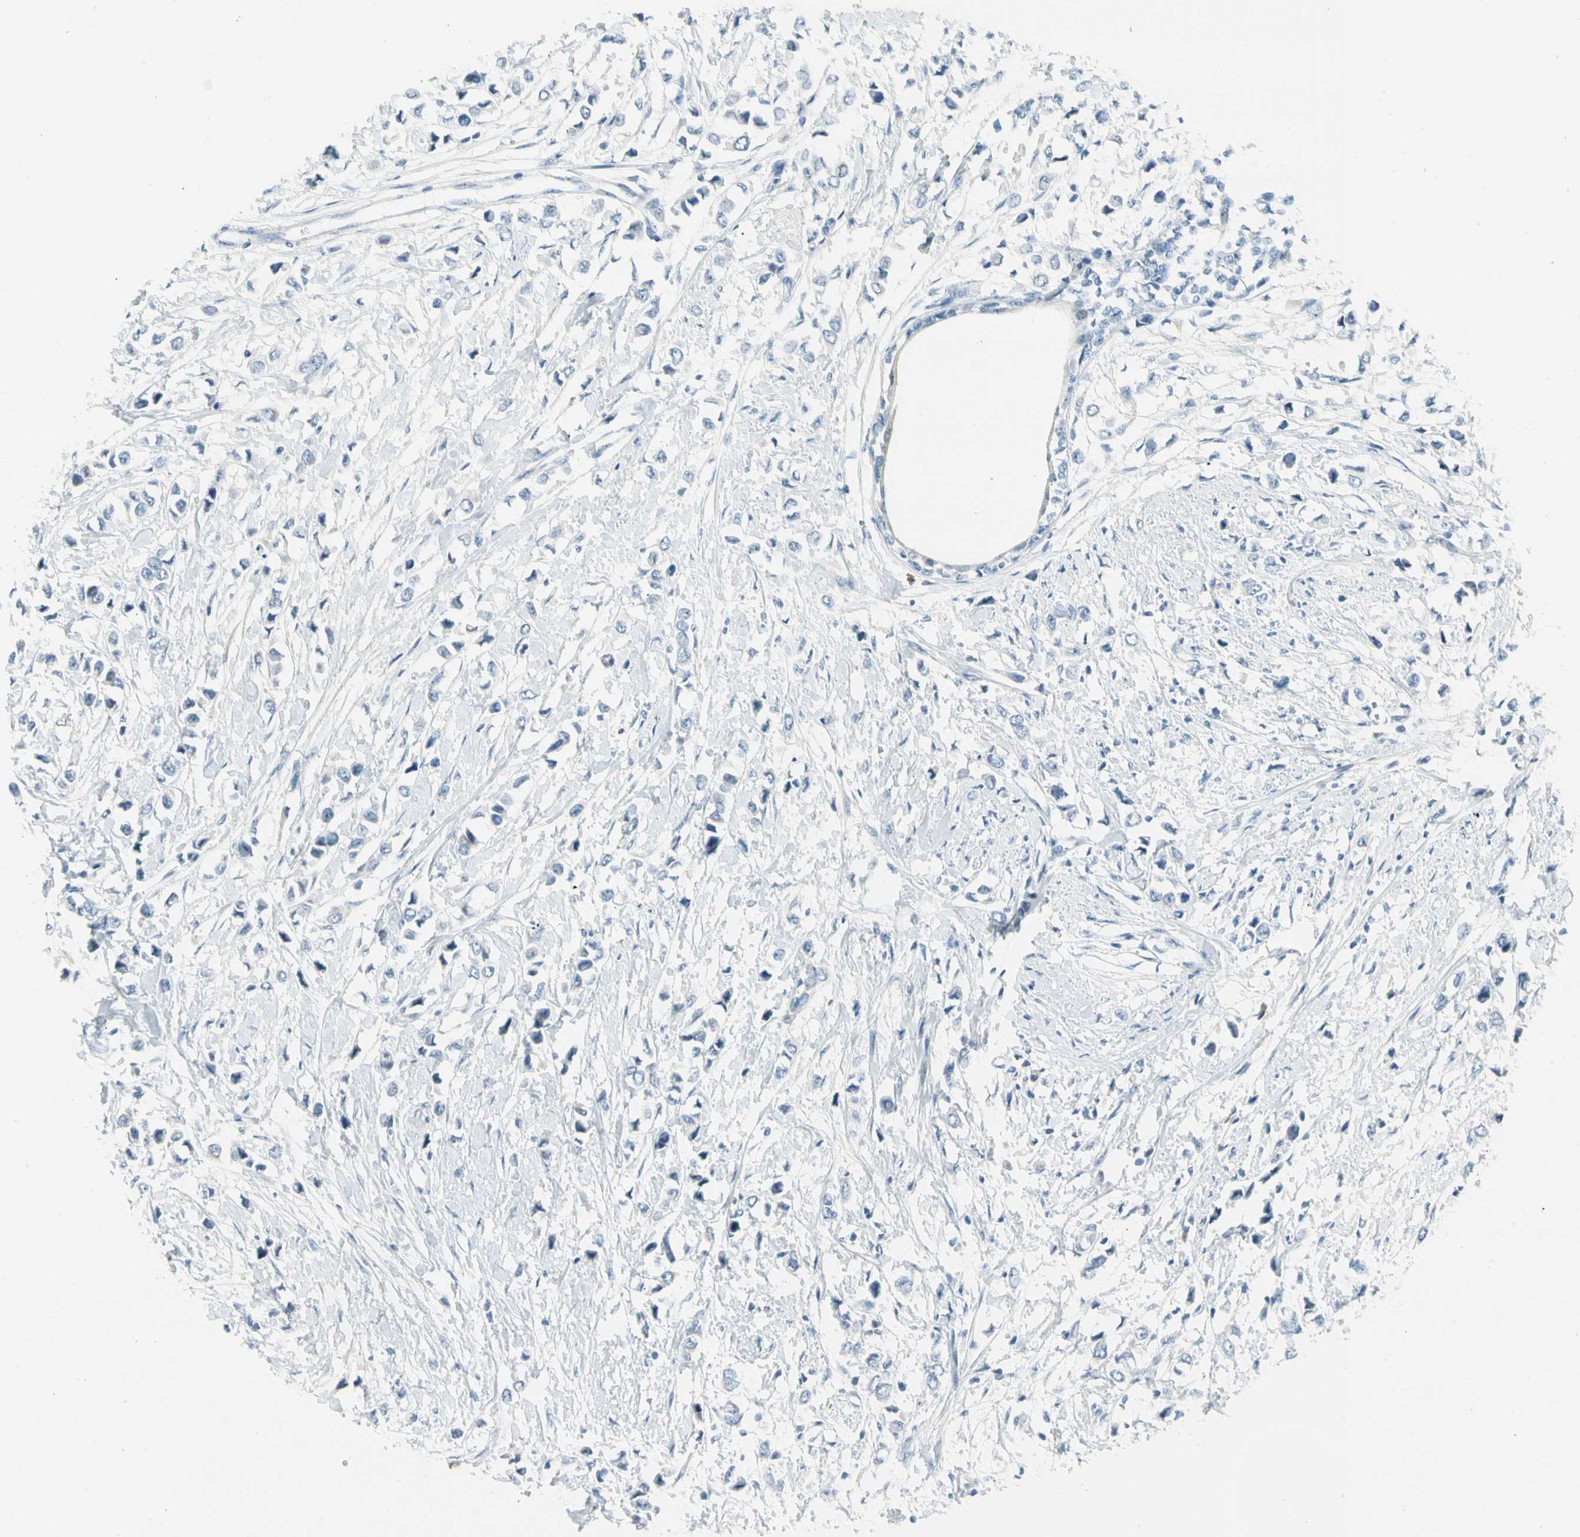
{"staining": {"intensity": "negative", "quantity": "none", "location": "none"}, "tissue": "breast cancer", "cell_type": "Tumor cells", "image_type": "cancer", "snomed": [{"axis": "morphology", "description": "Lobular carcinoma"}, {"axis": "topography", "description": "Breast"}], "caption": "Immunohistochemistry (IHC) histopathology image of lobular carcinoma (breast) stained for a protein (brown), which reveals no expression in tumor cells. (Brightfield microscopy of DAB immunohistochemistry (IHC) at high magnification).", "gene": "ZSCAN1", "patient": {"sex": "female", "age": 51}}